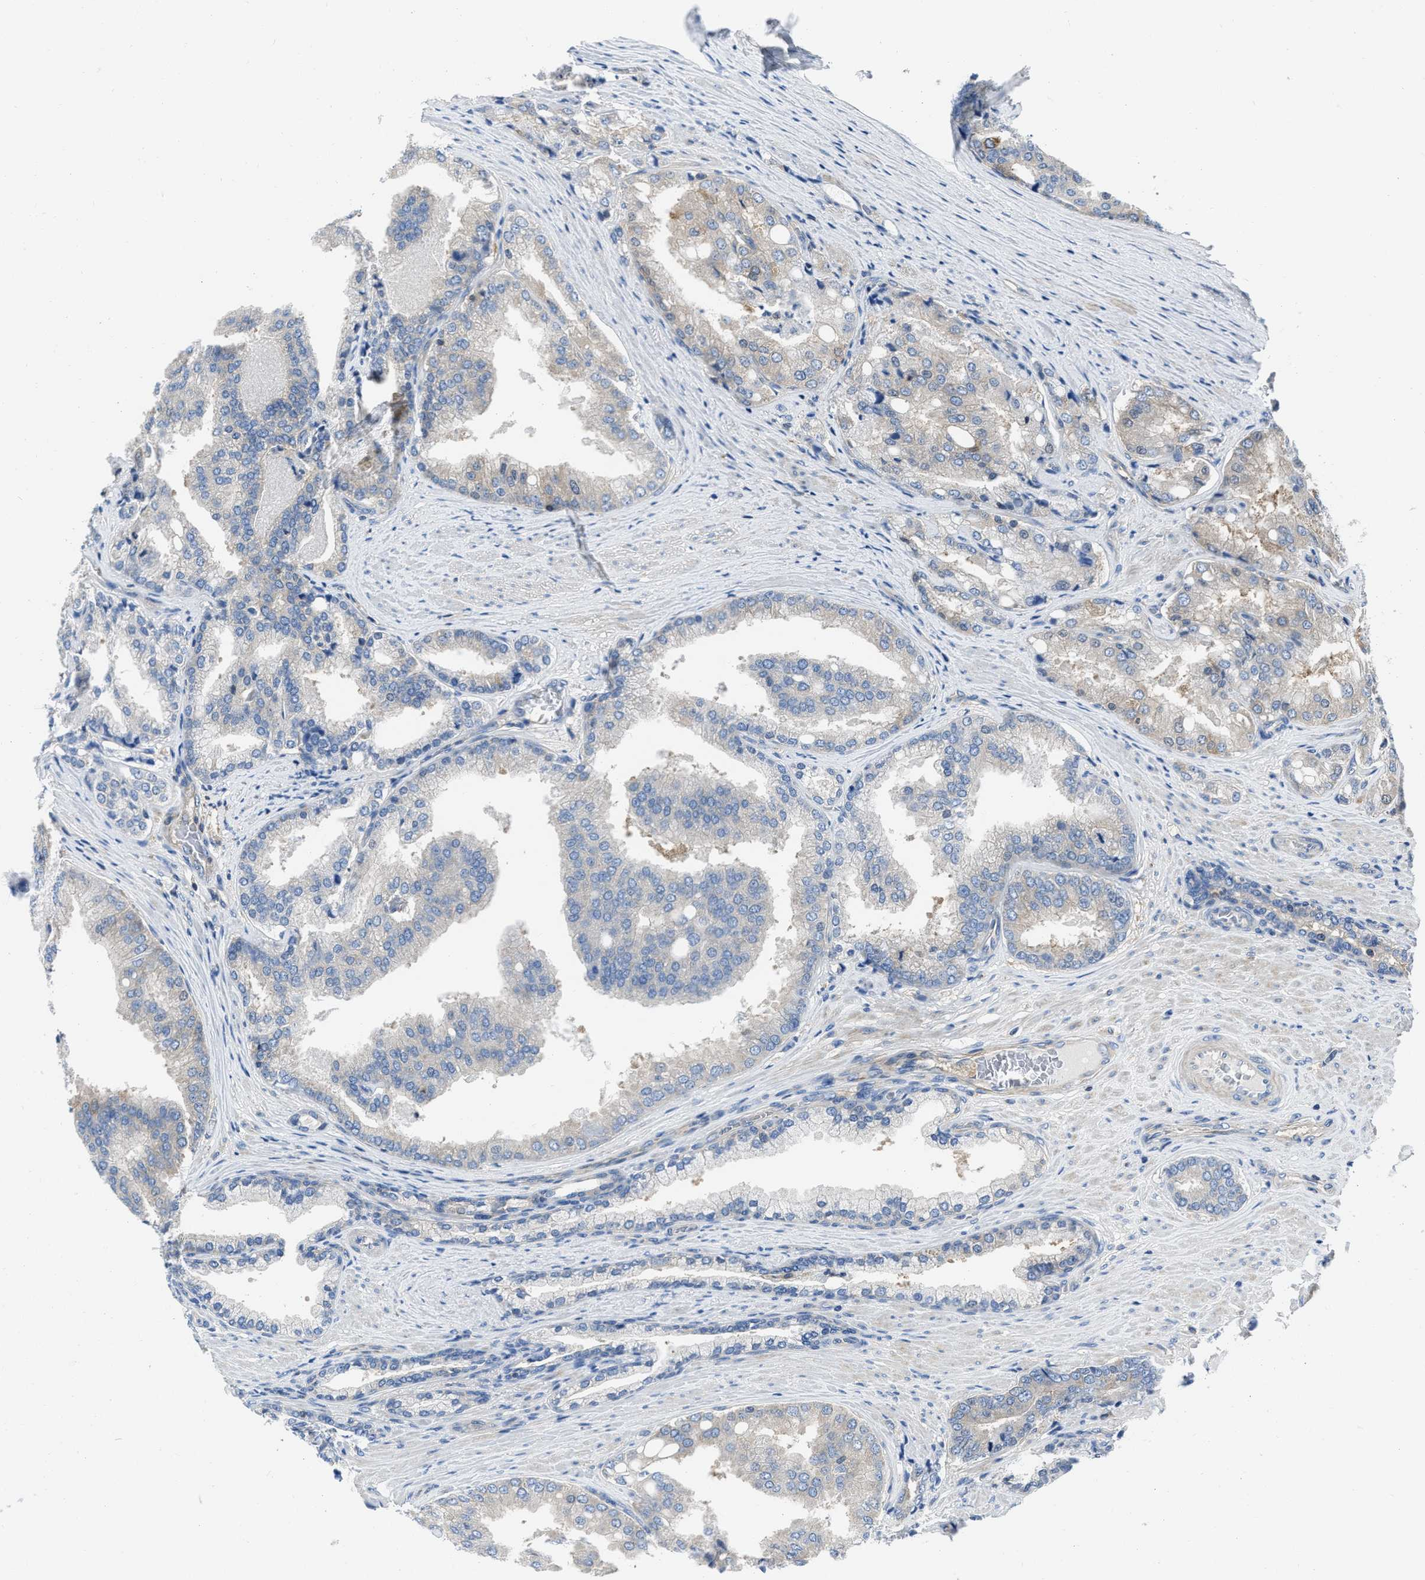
{"staining": {"intensity": "negative", "quantity": "none", "location": "none"}, "tissue": "prostate cancer", "cell_type": "Tumor cells", "image_type": "cancer", "snomed": [{"axis": "morphology", "description": "Adenocarcinoma, High grade"}, {"axis": "topography", "description": "Prostate"}], "caption": "Immunohistochemistry (IHC) image of neoplastic tissue: human prostate cancer stained with DAB exhibits no significant protein positivity in tumor cells.", "gene": "YARS1", "patient": {"sex": "male", "age": 50}}